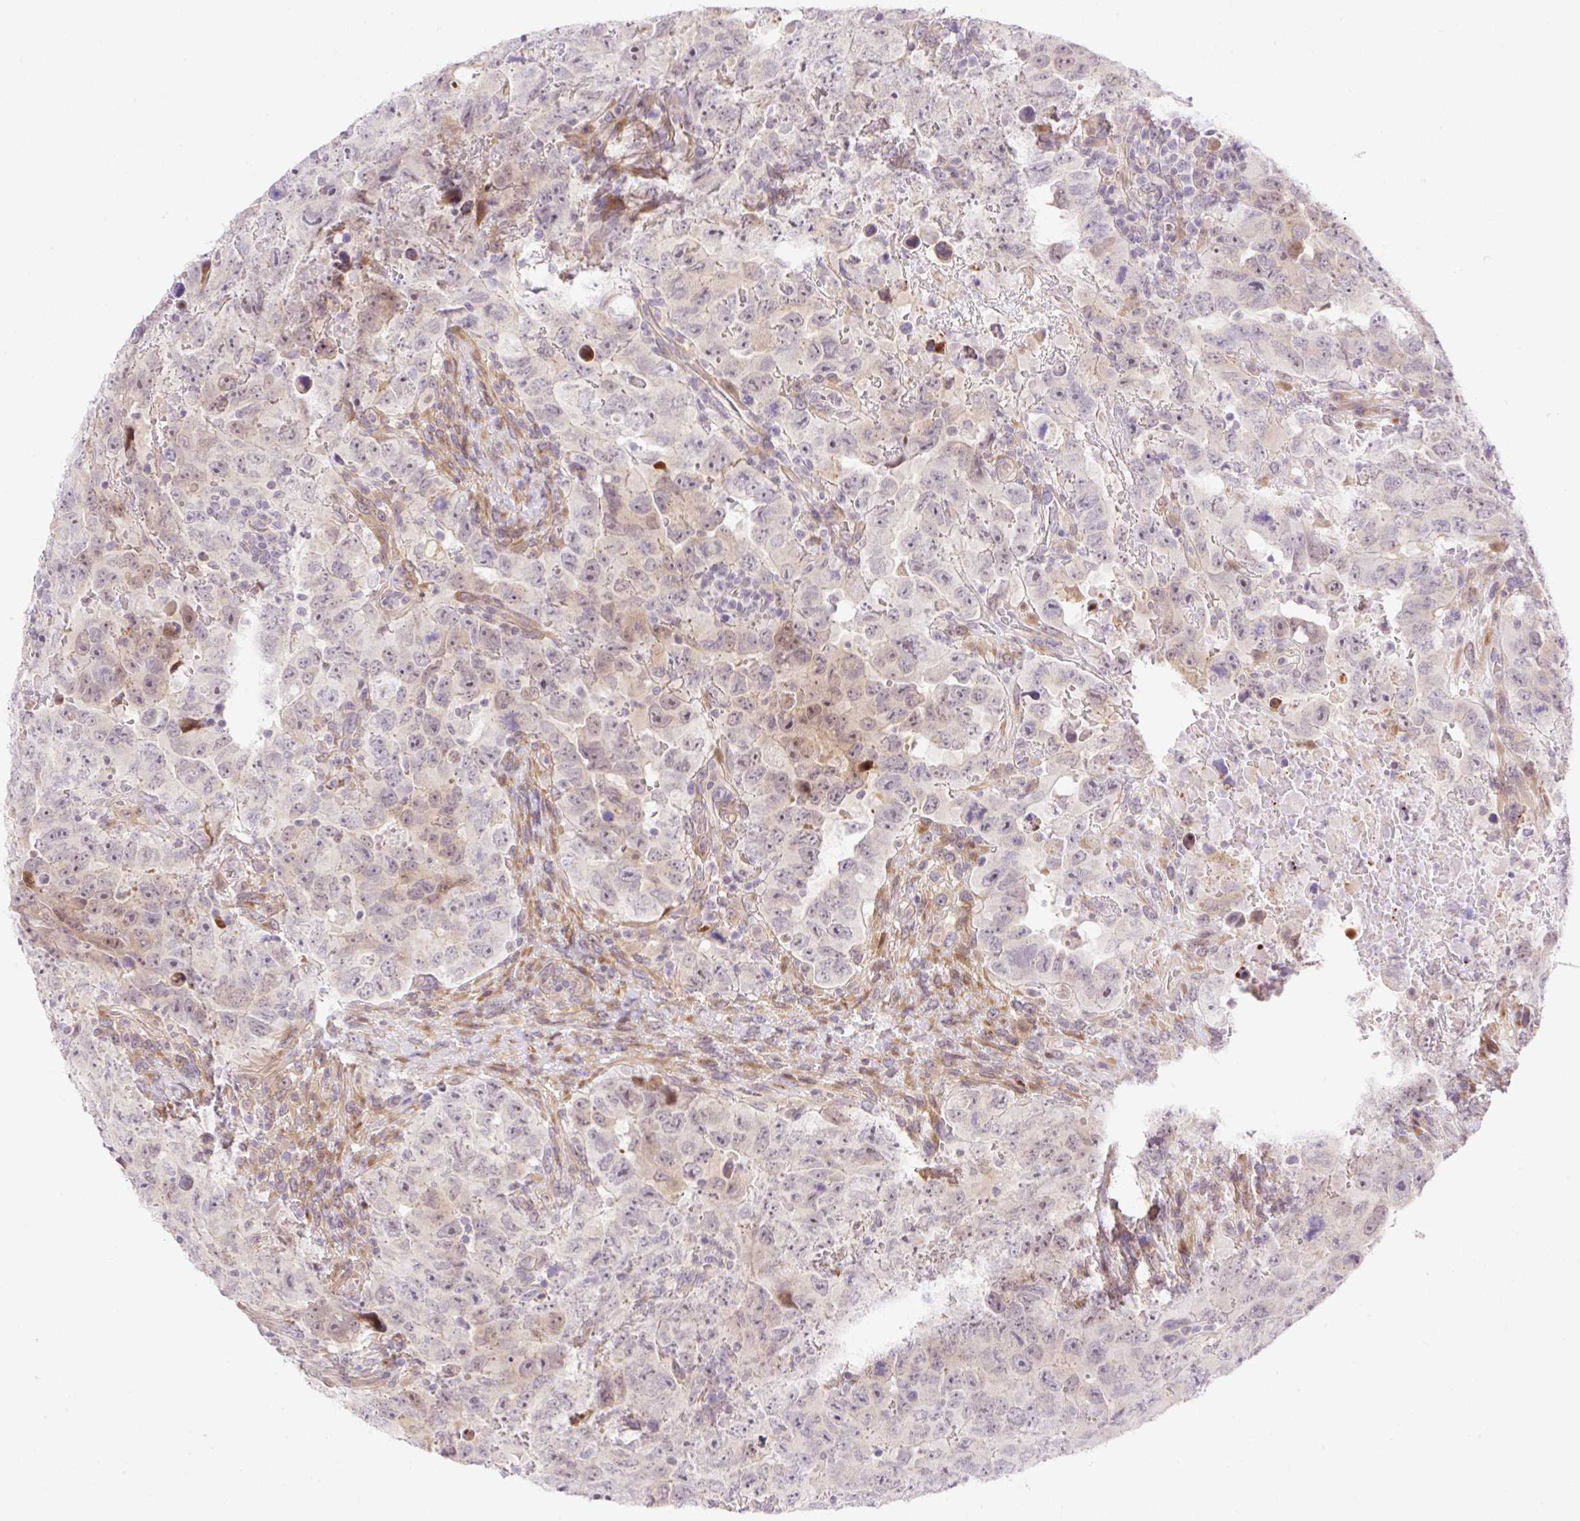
{"staining": {"intensity": "weak", "quantity": "<25%", "location": "nuclear"}, "tissue": "testis cancer", "cell_type": "Tumor cells", "image_type": "cancer", "snomed": [{"axis": "morphology", "description": "Carcinoma, Embryonal, NOS"}, {"axis": "topography", "description": "Testis"}], "caption": "Tumor cells are negative for protein expression in human embryonal carcinoma (testis).", "gene": "ZFP41", "patient": {"sex": "male", "age": 24}}